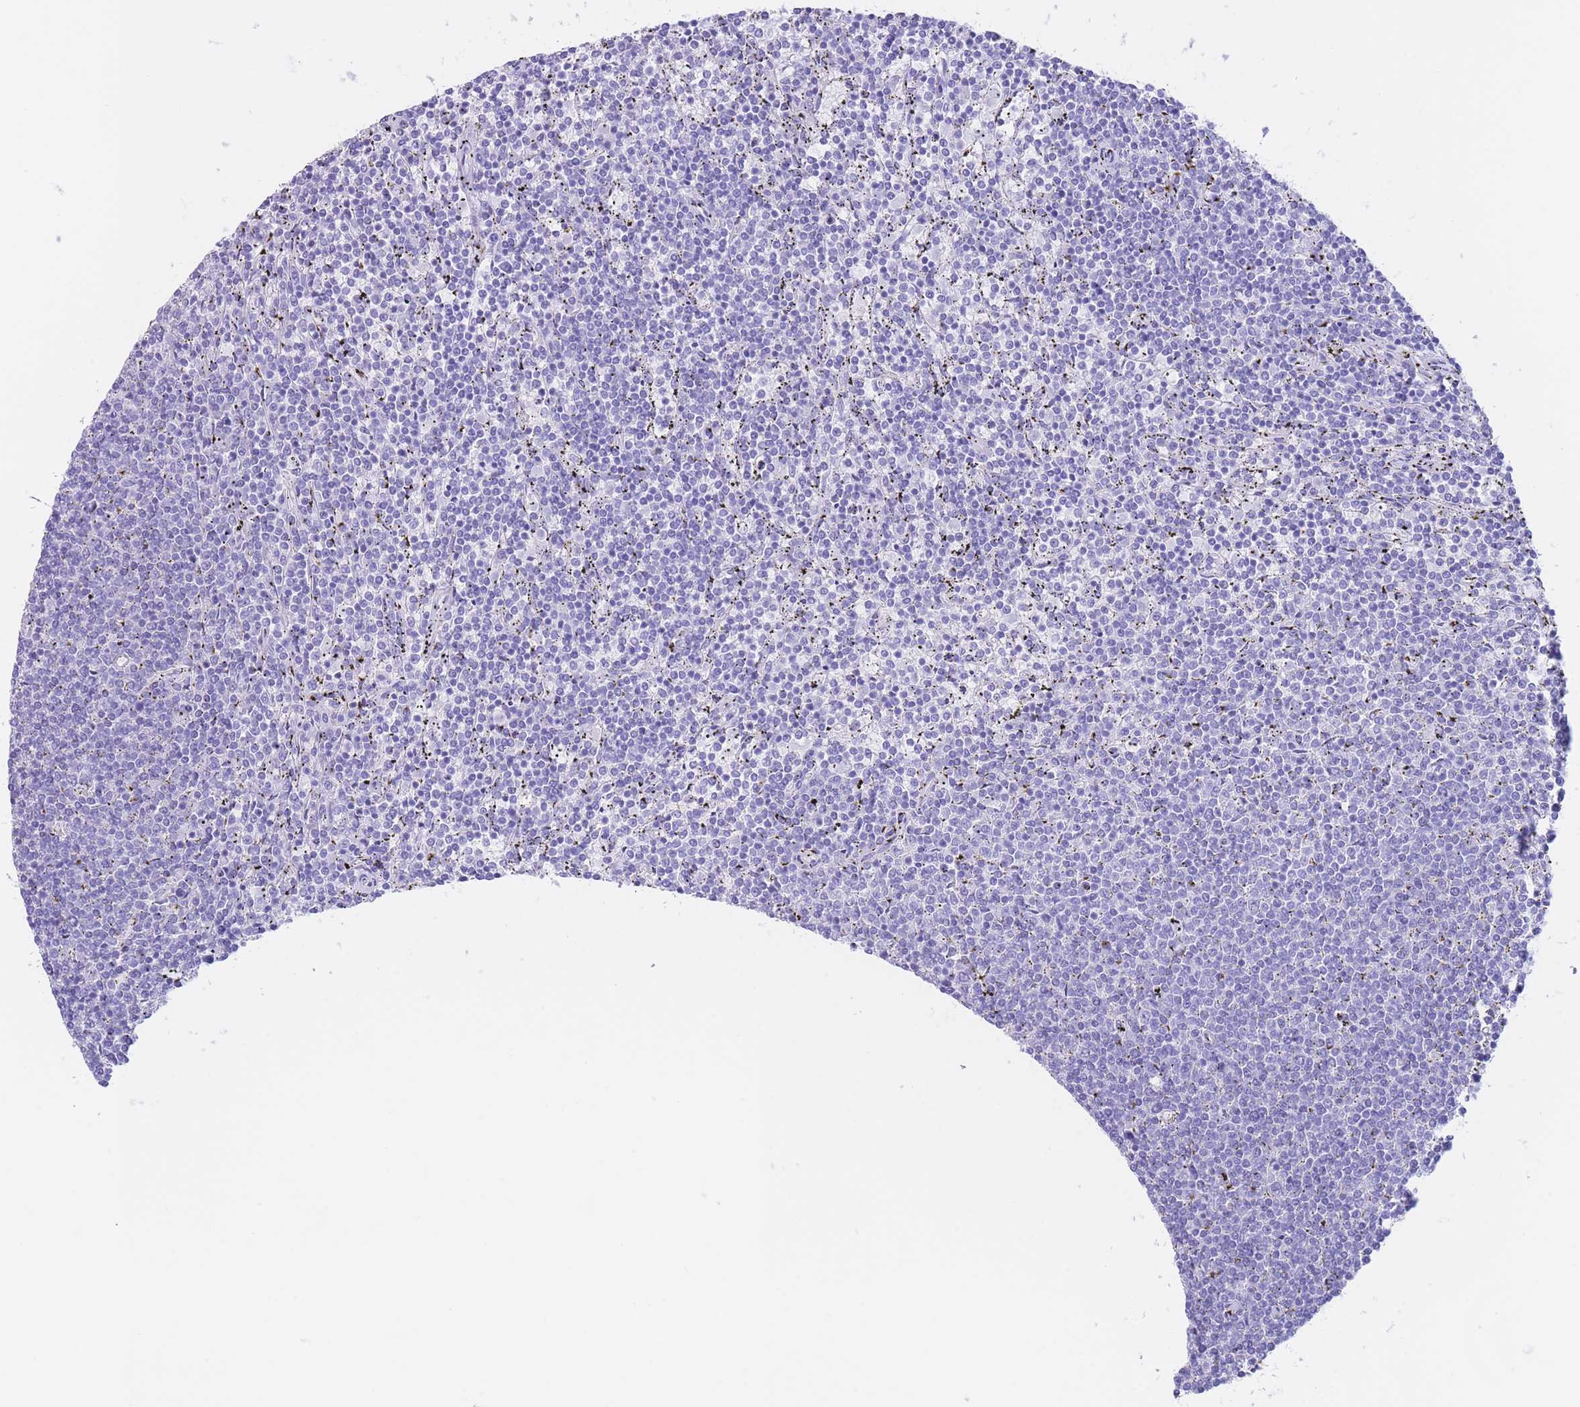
{"staining": {"intensity": "negative", "quantity": "none", "location": "none"}, "tissue": "lymphoma", "cell_type": "Tumor cells", "image_type": "cancer", "snomed": [{"axis": "morphology", "description": "Malignant lymphoma, non-Hodgkin's type, Low grade"}, {"axis": "topography", "description": "Spleen"}], "caption": "IHC of human malignant lymphoma, non-Hodgkin's type (low-grade) reveals no expression in tumor cells.", "gene": "SLCO1B3", "patient": {"sex": "female", "age": 50}}